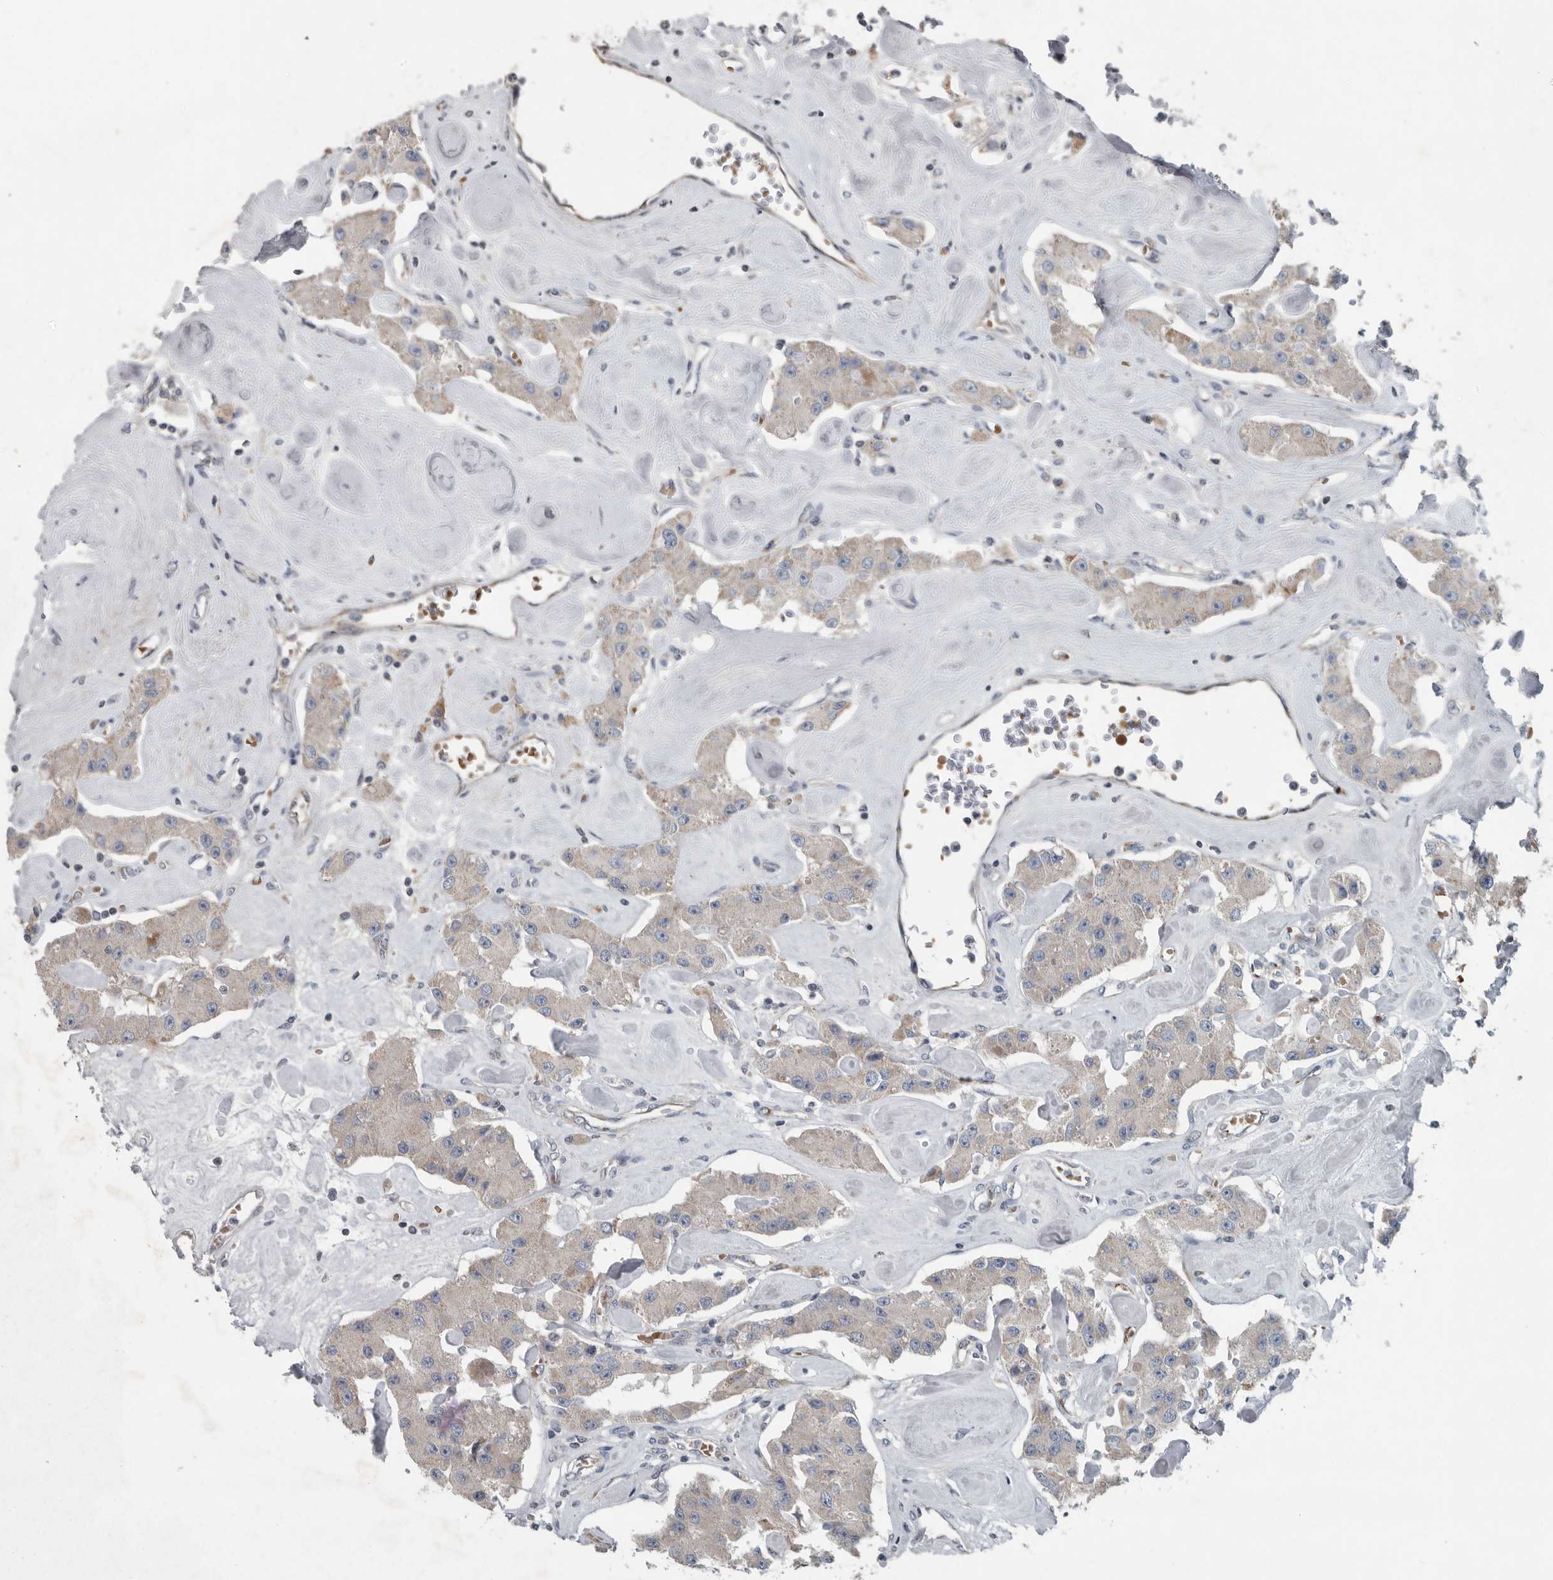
{"staining": {"intensity": "weak", "quantity": "25%-75%", "location": "cytoplasmic/membranous"}, "tissue": "carcinoid", "cell_type": "Tumor cells", "image_type": "cancer", "snomed": [{"axis": "morphology", "description": "Carcinoid, malignant, NOS"}, {"axis": "topography", "description": "Pancreas"}], "caption": "Immunohistochemistry (IHC) image of neoplastic tissue: human carcinoid stained using immunohistochemistry (IHC) displays low levels of weak protein expression localized specifically in the cytoplasmic/membranous of tumor cells, appearing as a cytoplasmic/membranous brown color.", "gene": "MPP3", "patient": {"sex": "male", "age": 41}}